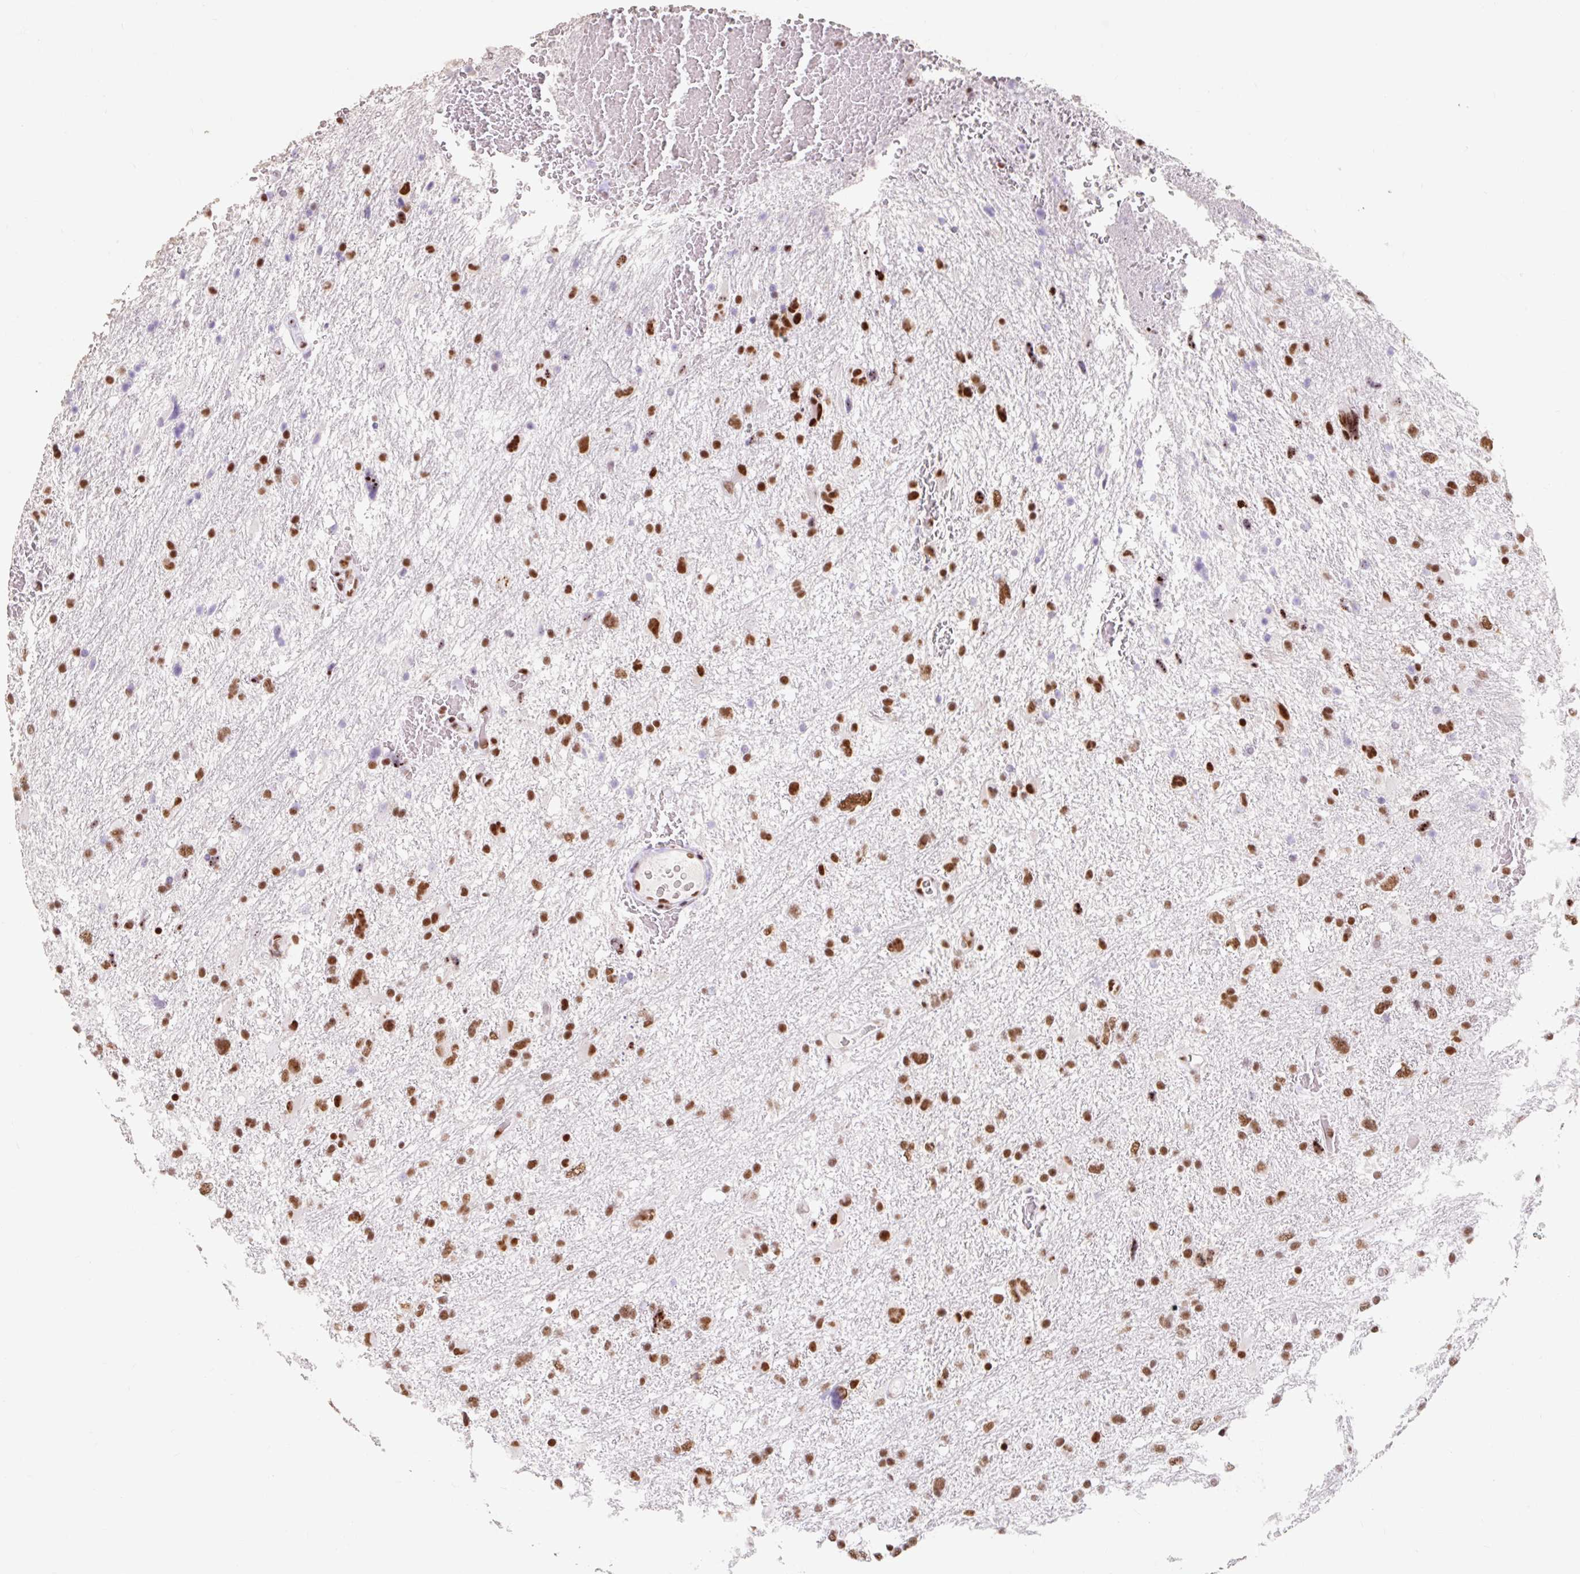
{"staining": {"intensity": "moderate", "quantity": ">75%", "location": "nuclear"}, "tissue": "glioma", "cell_type": "Tumor cells", "image_type": "cancer", "snomed": [{"axis": "morphology", "description": "Glioma, malignant, High grade"}, {"axis": "topography", "description": "Brain"}], "caption": "A high-resolution image shows IHC staining of malignant glioma (high-grade), which exhibits moderate nuclear expression in approximately >75% of tumor cells.", "gene": "SRSF10", "patient": {"sex": "male", "age": 61}}